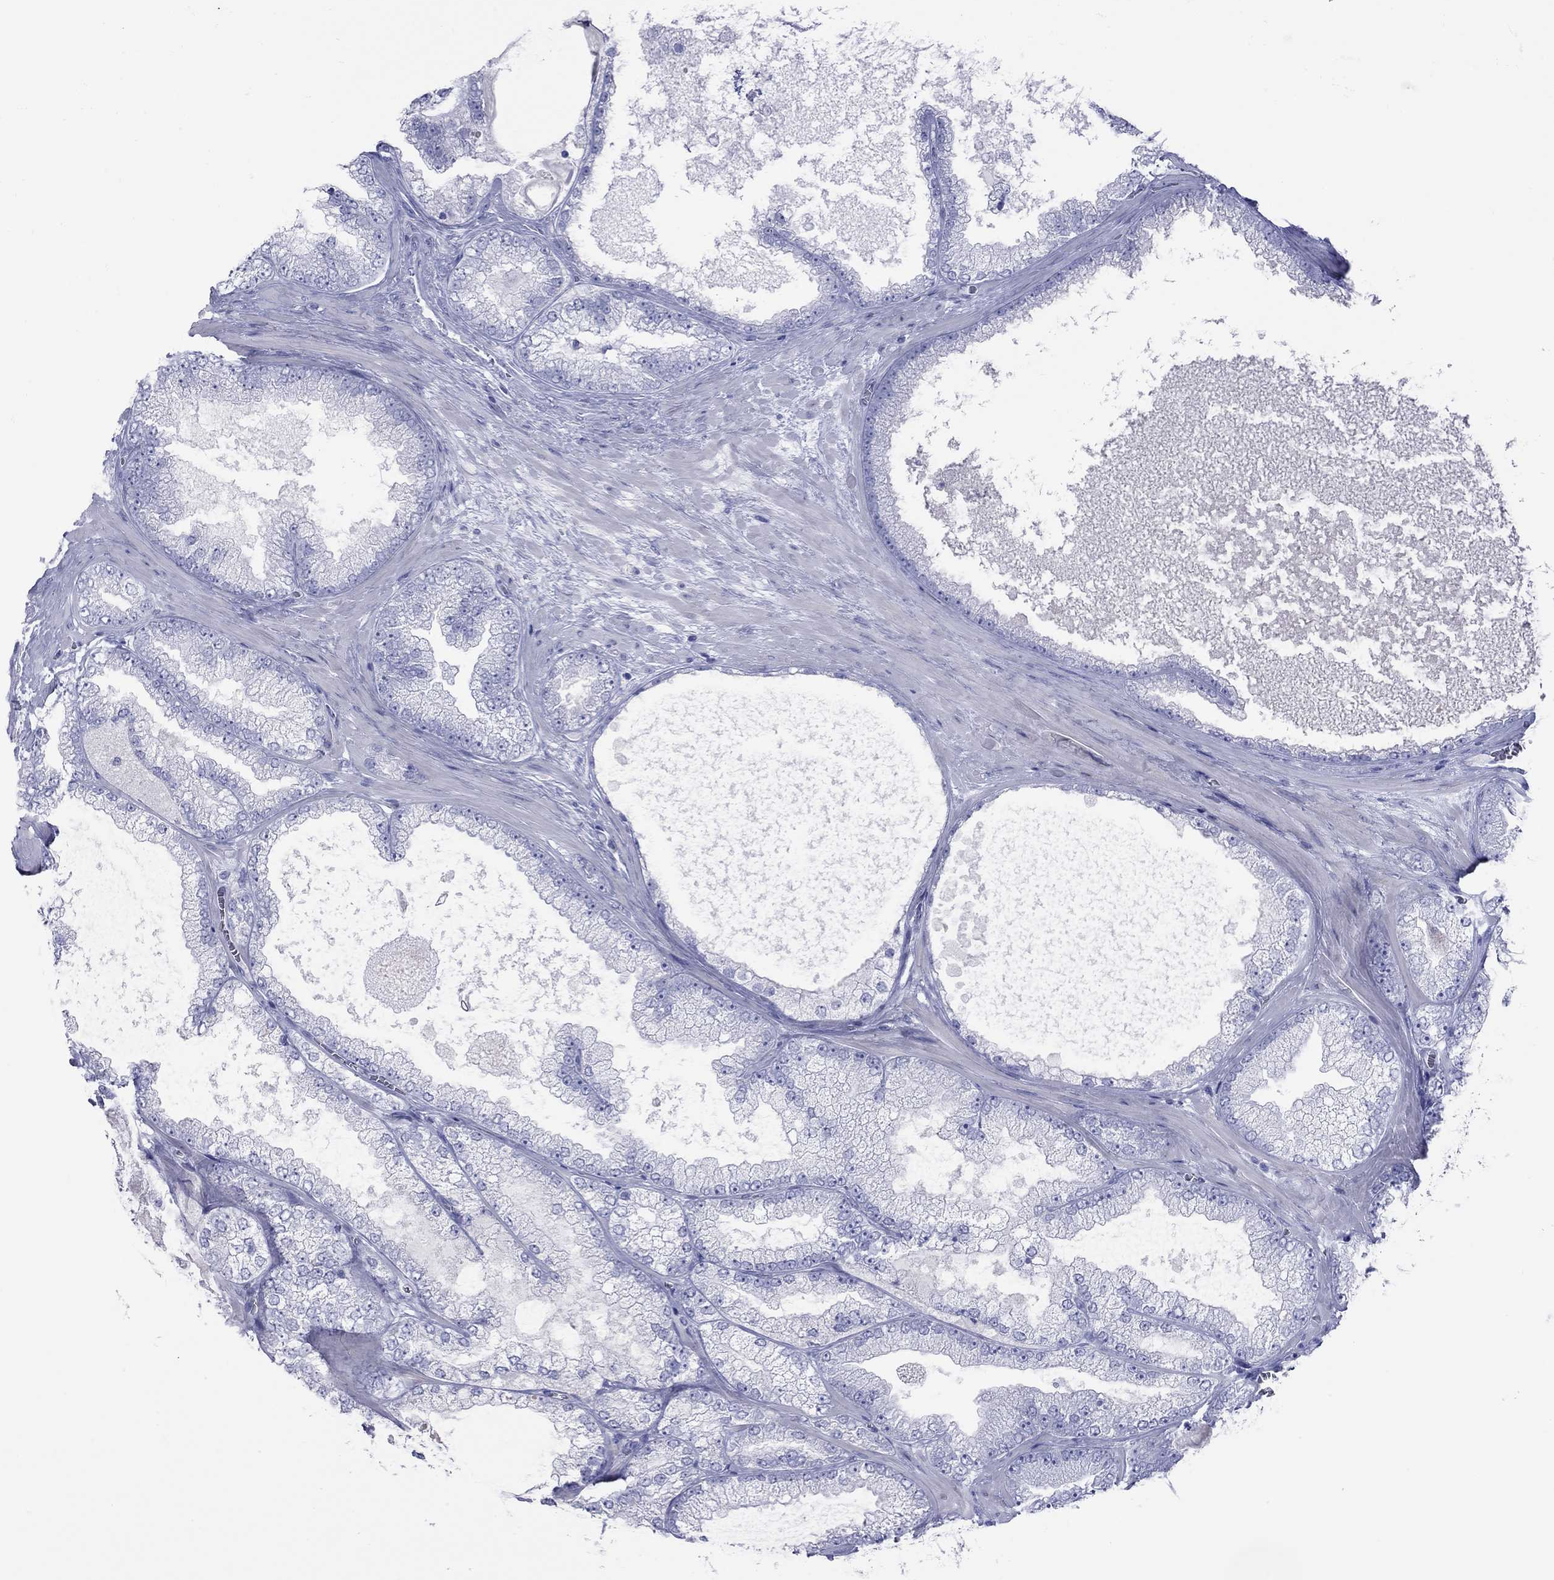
{"staining": {"intensity": "negative", "quantity": "none", "location": "none"}, "tissue": "prostate cancer", "cell_type": "Tumor cells", "image_type": "cancer", "snomed": [{"axis": "morphology", "description": "Adenocarcinoma, Low grade"}, {"axis": "topography", "description": "Prostate"}], "caption": "Micrograph shows no significant protein staining in tumor cells of prostate low-grade adenocarcinoma.", "gene": "VSIG10", "patient": {"sex": "male", "age": 57}}